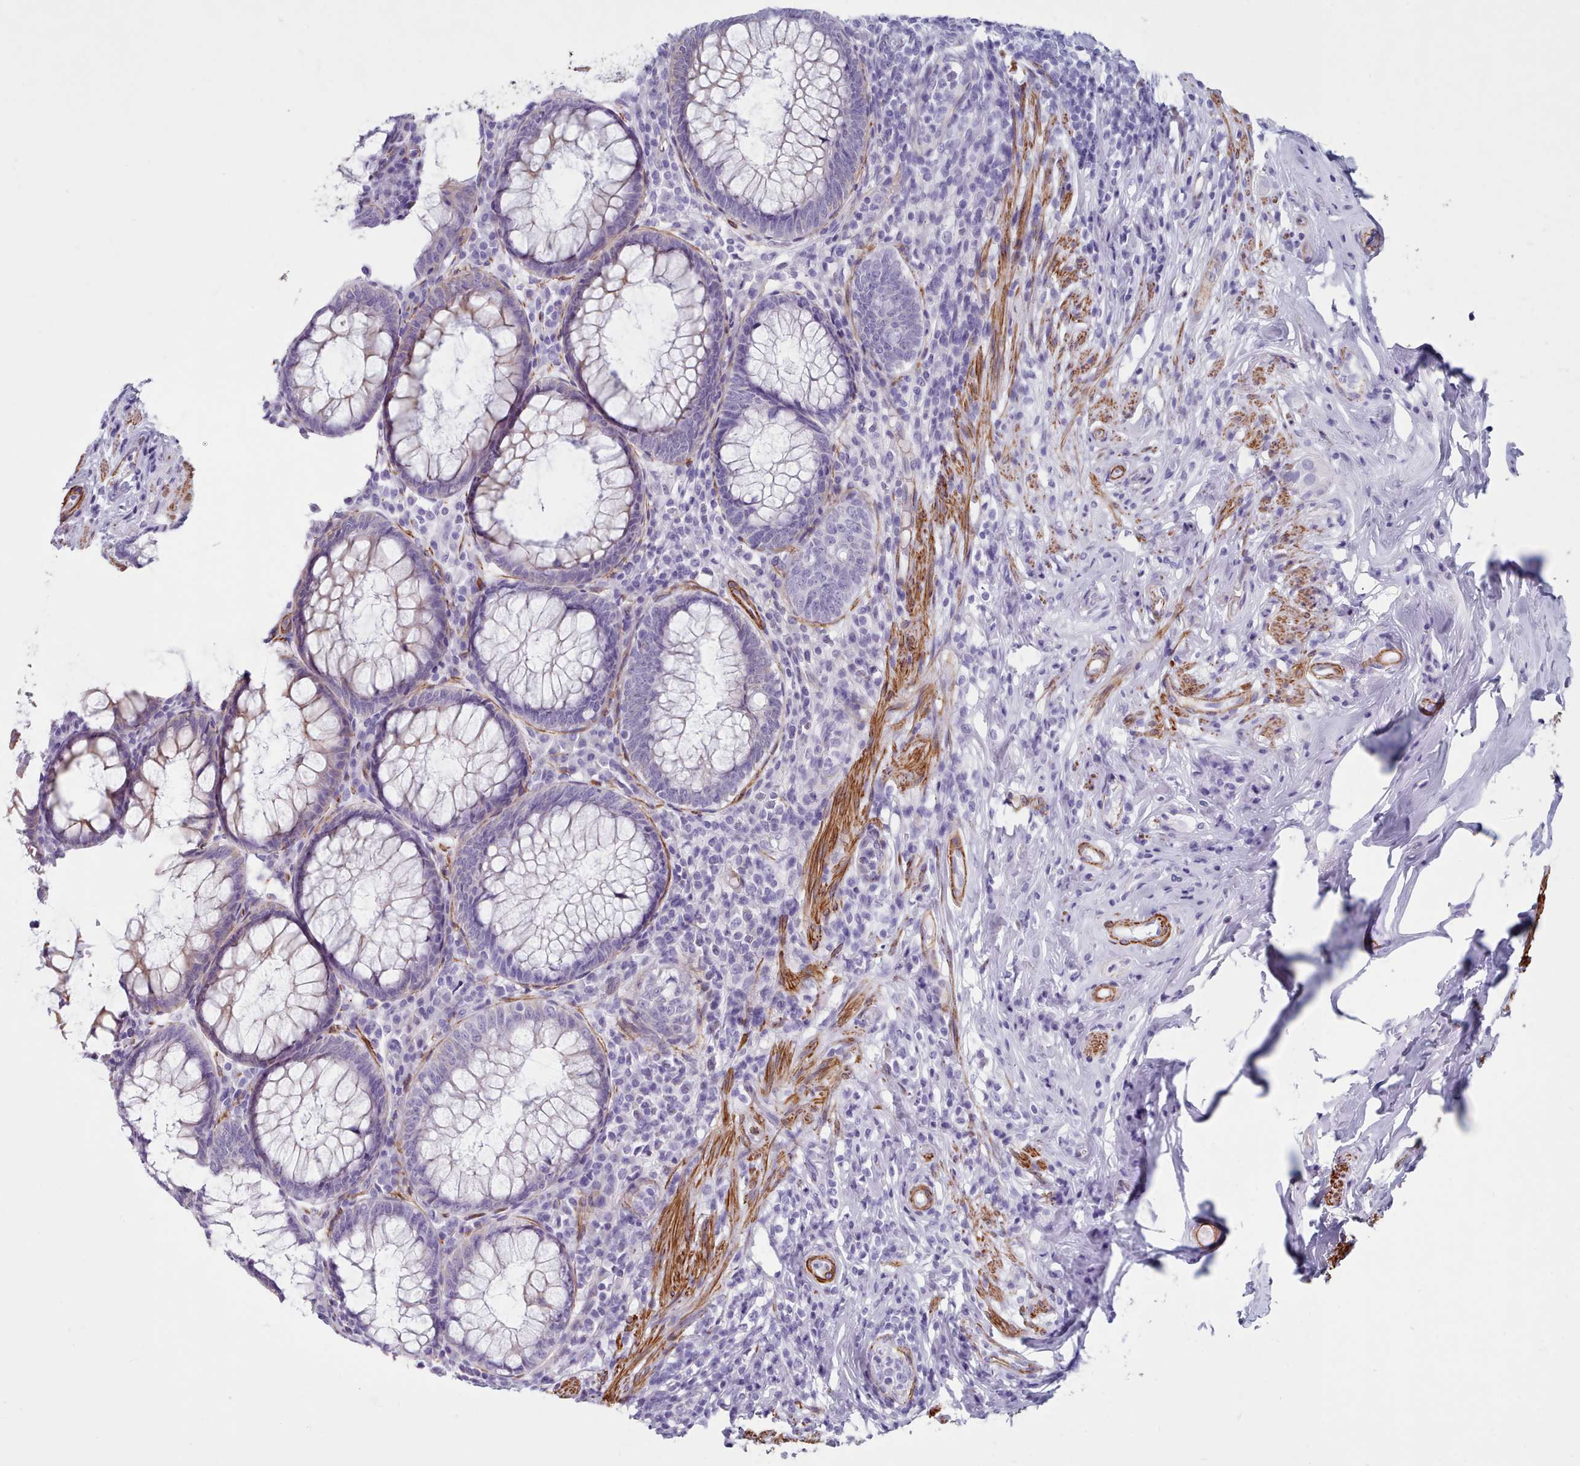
{"staining": {"intensity": "weak", "quantity": "<25%", "location": "cytoplasmic/membranous"}, "tissue": "appendix", "cell_type": "Glandular cells", "image_type": "normal", "snomed": [{"axis": "morphology", "description": "Normal tissue, NOS"}, {"axis": "topography", "description": "Appendix"}], "caption": "Immunohistochemistry image of normal human appendix stained for a protein (brown), which displays no positivity in glandular cells. (DAB immunohistochemistry visualized using brightfield microscopy, high magnification).", "gene": "FPGS", "patient": {"sex": "male", "age": 83}}